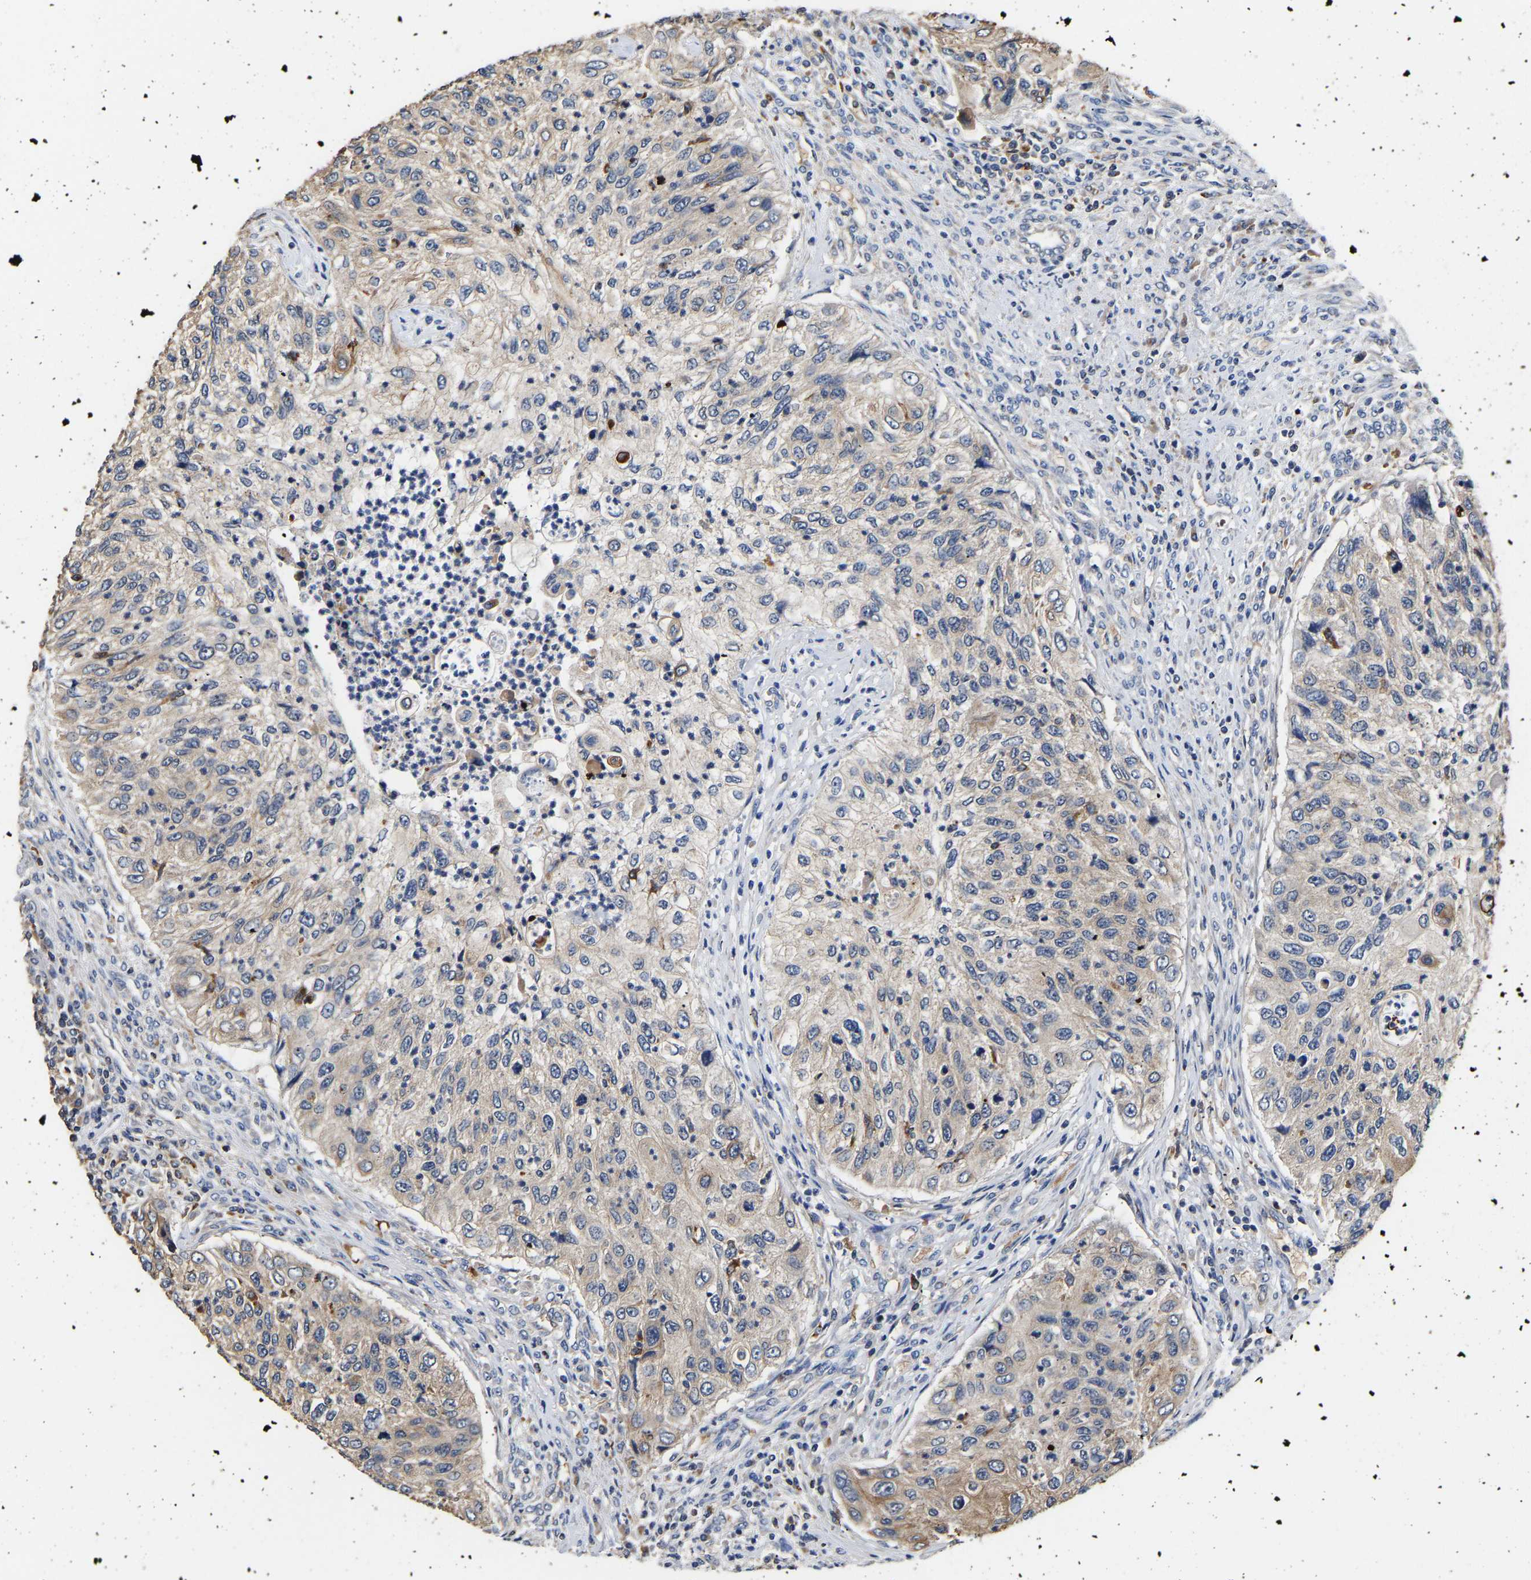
{"staining": {"intensity": "weak", "quantity": "25%-75%", "location": "cytoplasmic/membranous"}, "tissue": "urothelial cancer", "cell_type": "Tumor cells", "image_type": "cancer", "snomed": [{"axis": "morphology", "description": "Urothelial carcinoma, High grade"}, {"axis": "topography", "description": "Urinary bladder"}], "caption": "A low amount of weak cytoplasmic/membranous expression is appreciated in about 25%-75% of tumor cells in urothelial cancer tissue.", "gene": "LRBA", "patient": {"sex": "female", "age": 60}}